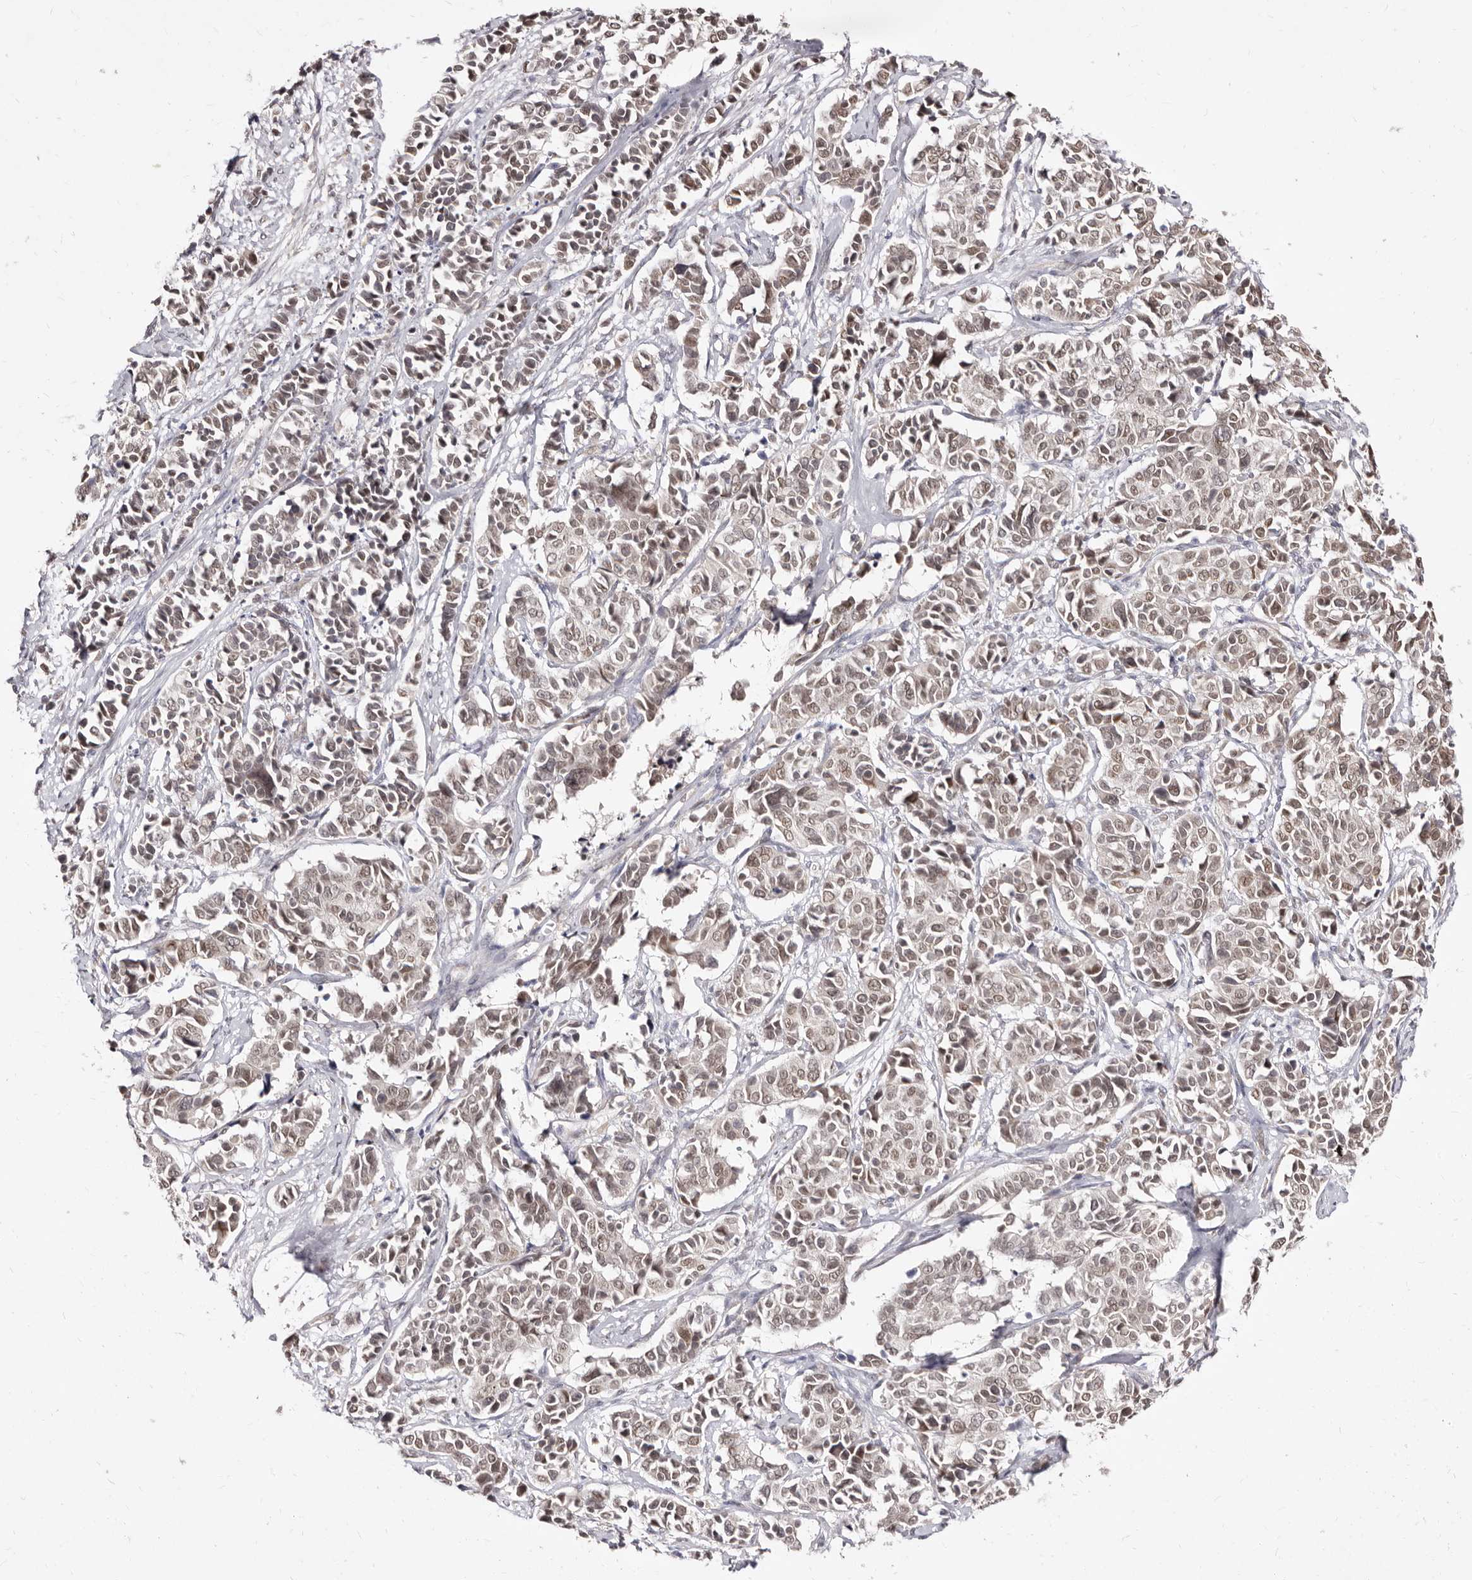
{"staining": {"intensity": "moderate", "quantity": "25%-75%", "location": "nuclear"}, "tissue": "cervical cancer", "cell_type": "Tumor cells", "image_type": "cancer", "snomed": [{"axis": "morphology", "description": "Normal tissue, NOS"}, {"axis": "morphology", "description": "Squamous cell carcinoma, NOS"}, {"axis": "topography", "description": "Cervix"}], "caption": "Moderate nuclear expression for a protein is identified in about 25%-75% of tumor cells of cervical cancer (squamous cell carcinoma) using immunohistochemistry.", "gene": "LCORL", "patient": {"sex": "female", "age": 35}}